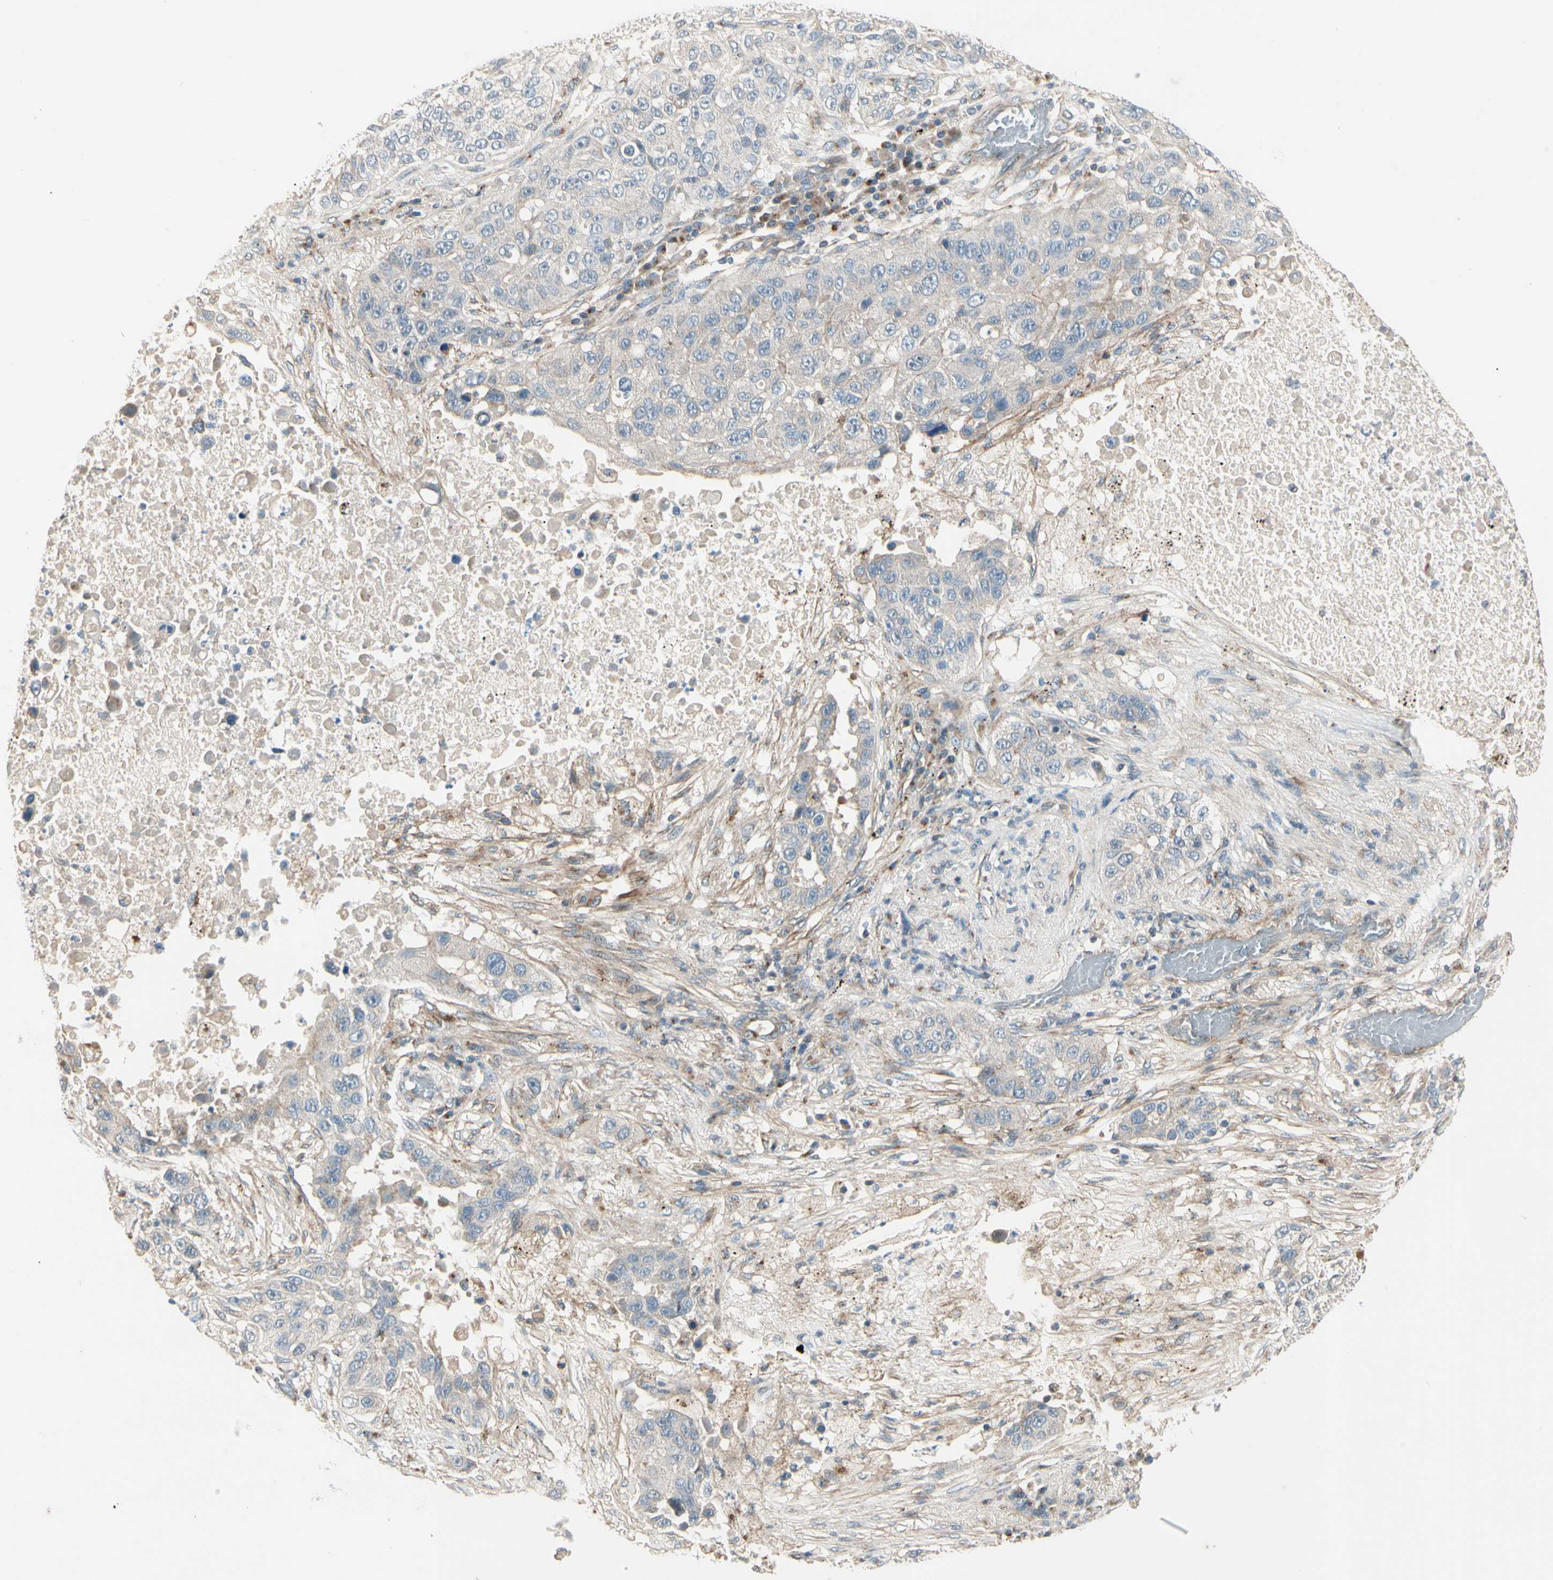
{"staining": {"intensity": "weak", "quantity": "<25%", "location": "cytoplasmic/membranous"}, "tissue": "lung cancer", "cell_type": "Tumor cells", "image_type": "cancer", "snomed": [{"axis": "morphology", "description": "Squamous cell carcinoma, NOS"}, {"axis": "topography", "description": "Lung"}], "caption": "An image of human lung cancer is negative for staining in tumor cells. The staining is performed using DAB brown chromogen with nuclei counter-stained in using hematoxylin.", "gene": "ABCA3", "patient": {"sex": "male", "age": 57}}